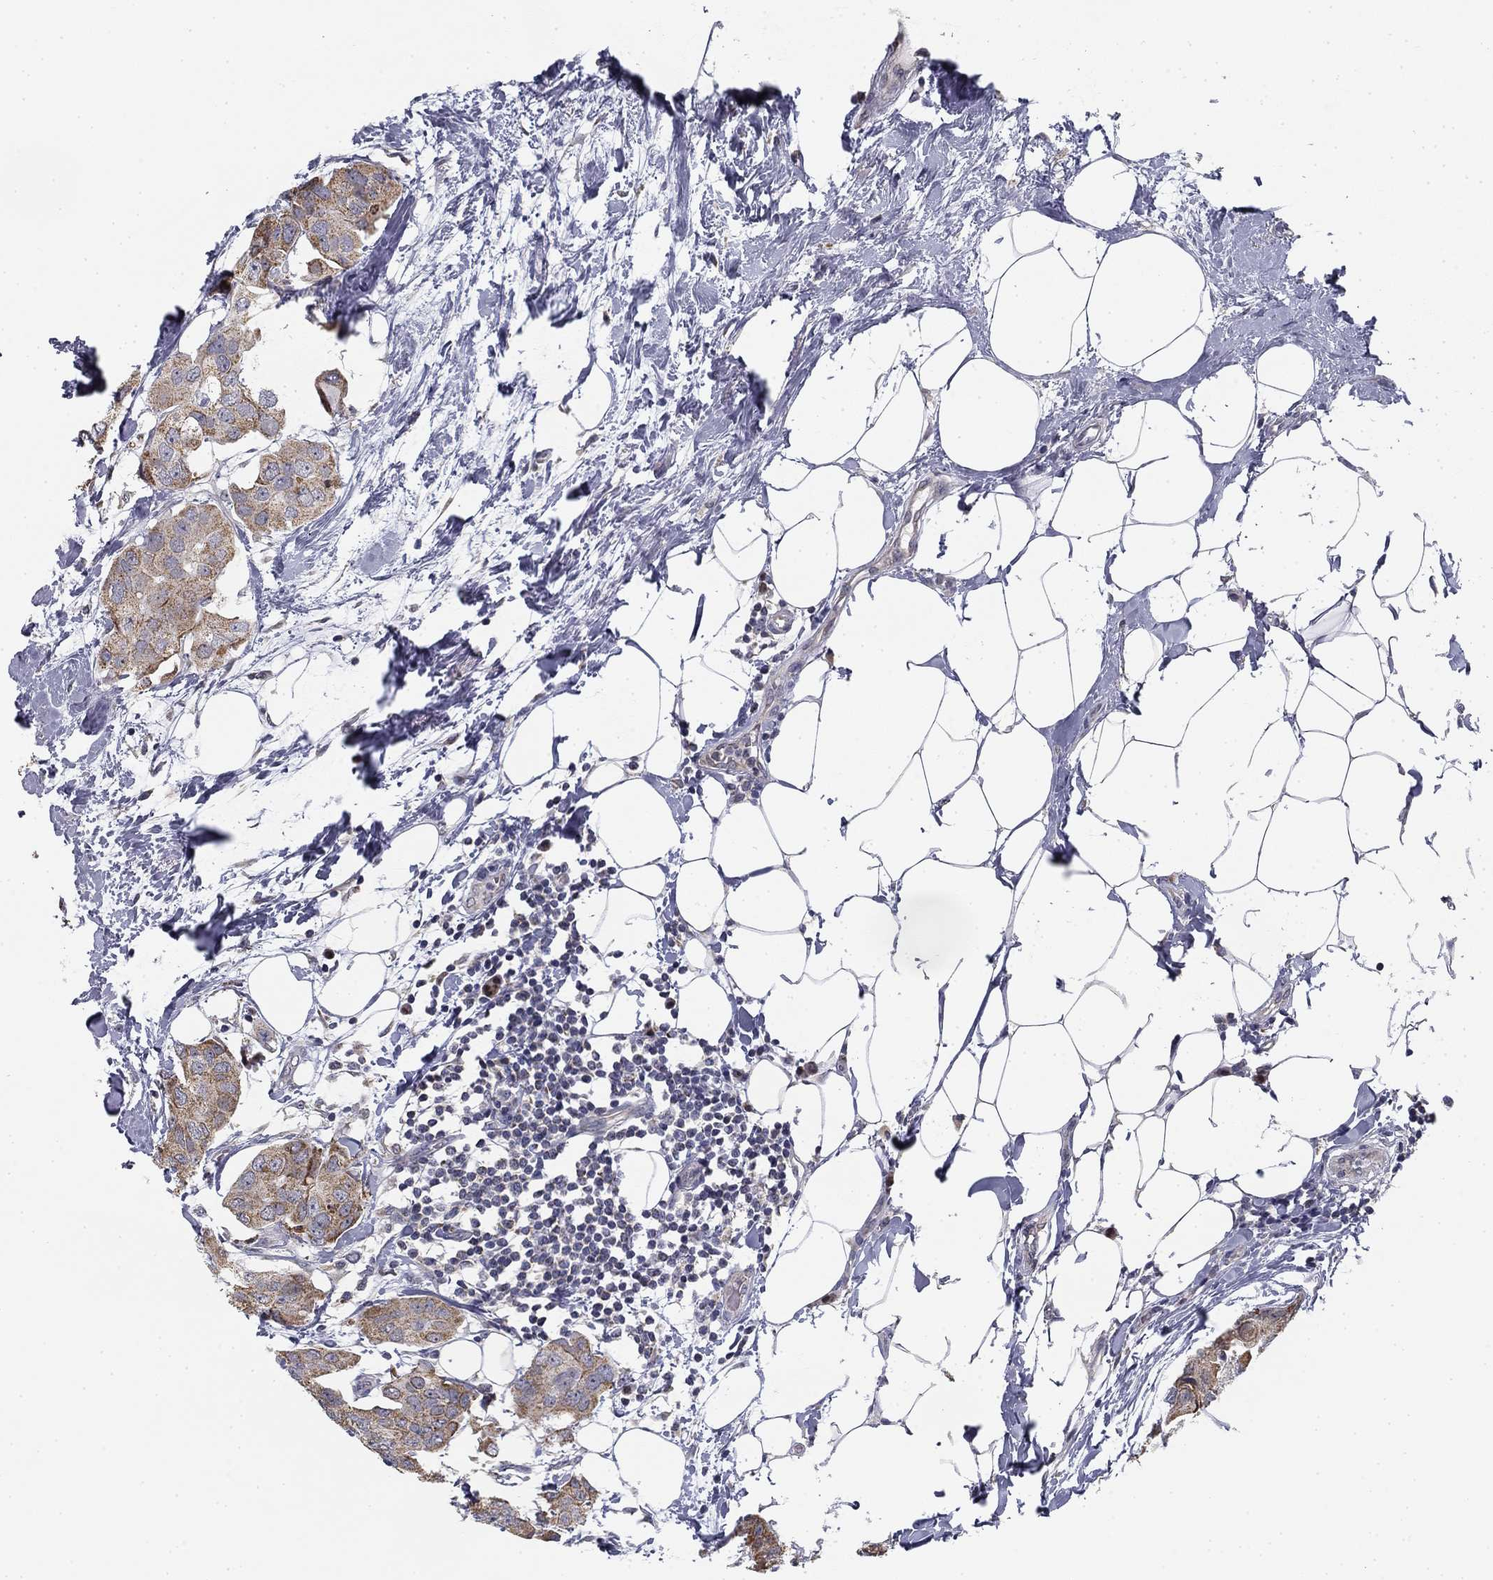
{"staining": {"intensity": "moderate", "quantity": "25%-75%", "location": "cytoplasmic/membranous"}, "tissue": "breast cancer", "cell_type": "Tumor cells", "image_type": "cancer", "snomed": [{"axis": "morphology", "description": "Normal tissue, NOS"}, {"axis": "morphology", "description": "Duct carcinoma"}, {"axis": "topography", "description": "Breast"}], "caption": "High-magnification brightfield microscopy of breast invasive ductal carcinoma stained with DAB (3,3'-diaminobenzidine) (brown) and counterstained with hematoxylin (blue). tumor cells exhibit moderate cytoplasmic/membranous staining is appreciated in approximately25%-75% of cells.", "gene": "SLC2A9", "patient": {"sex": "female", "age": 40}}